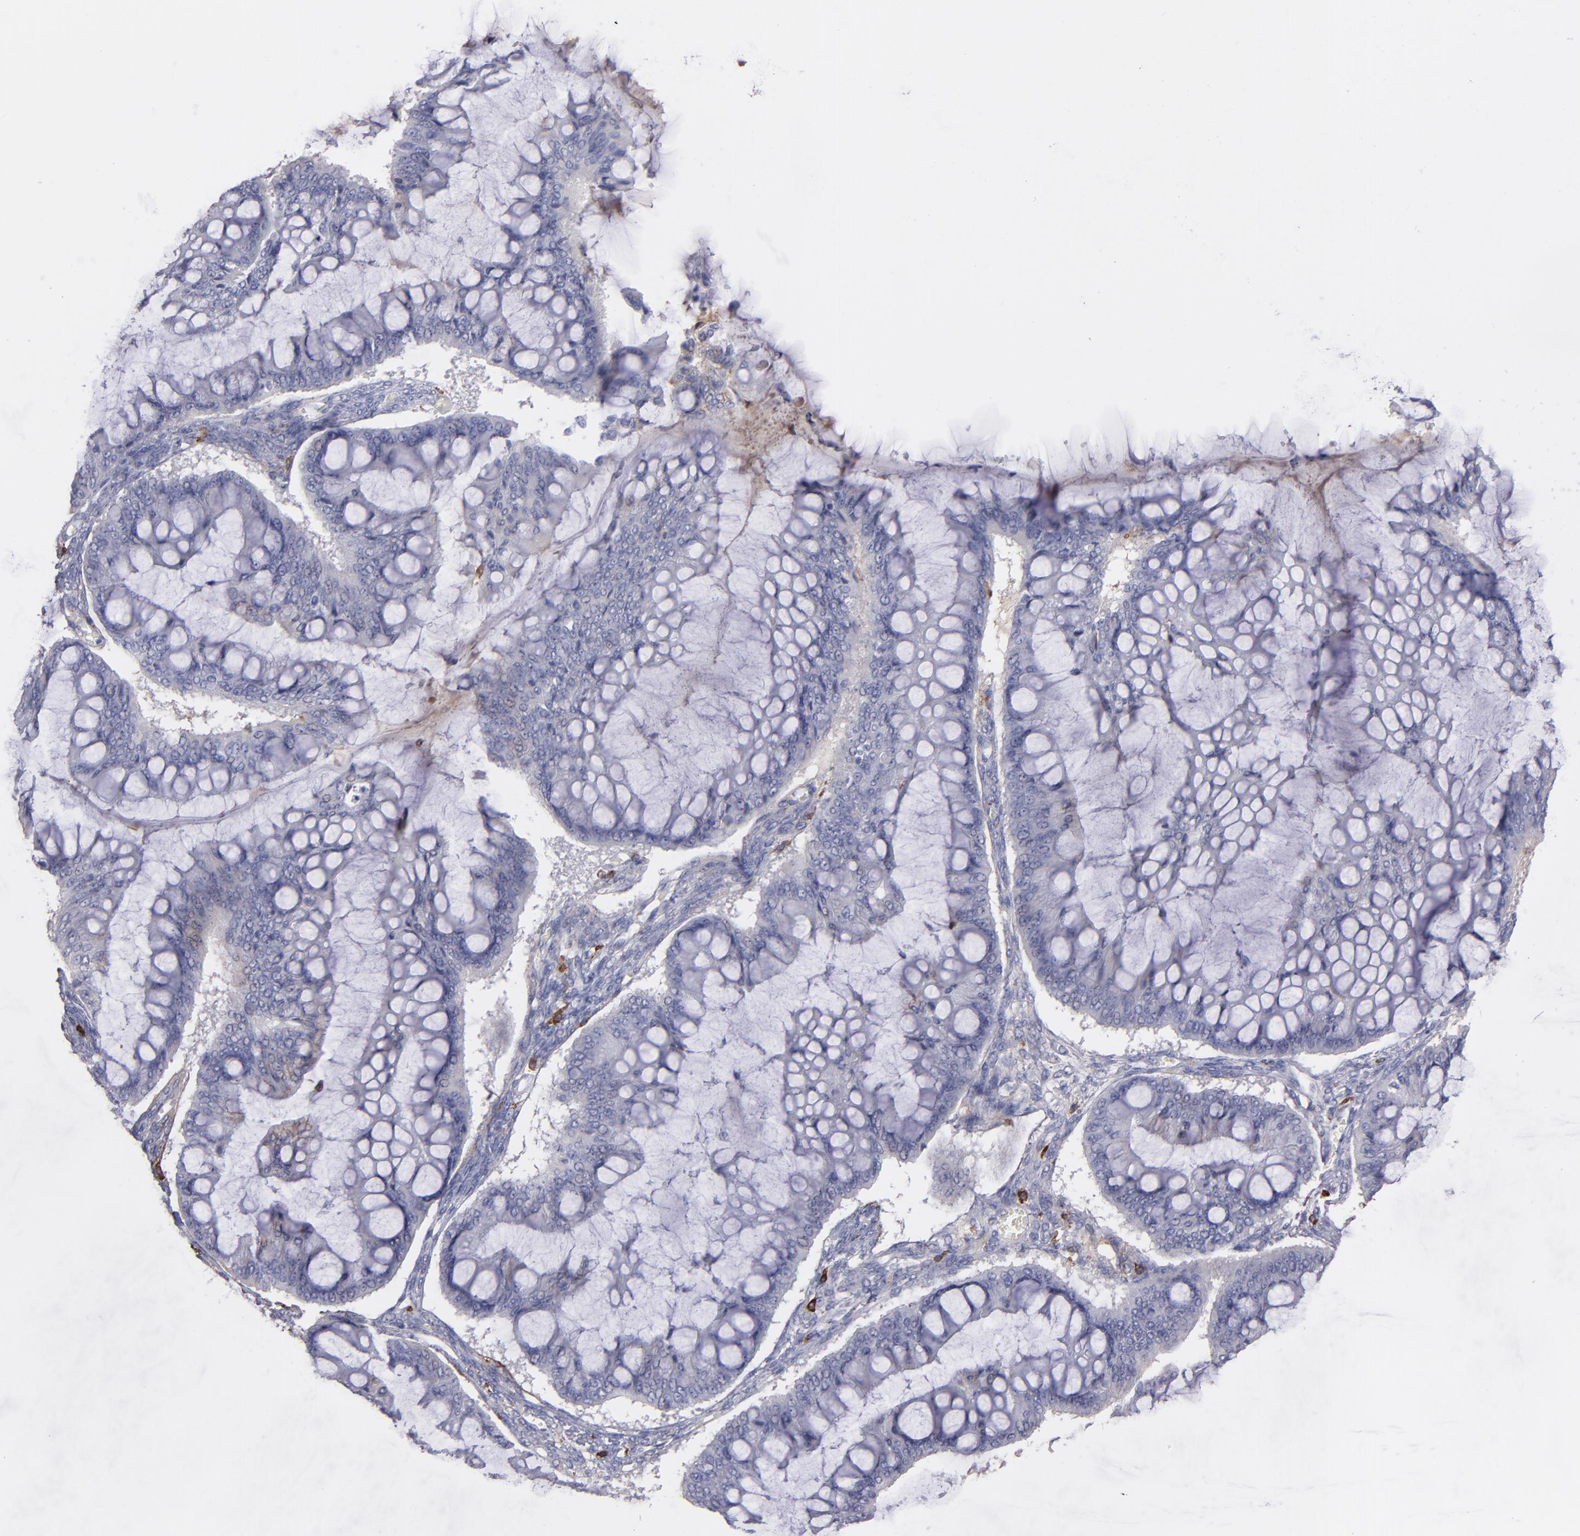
{"staining": {"intensity": "weak", "quantity": "<25%", "location": "cytoplasmic/membranous"}, "tissue": "ovarian cancer", "cell_type": "Tumor cells", "image_type": "cancer", "snomed": [{"axis": "morphology", "description": "Cystadenocarcinoma, mucinous, NOS"}, {"axis": "topography", "description": "Ovary"}], "caption": "High magnification brightfield microscopy of ovarian cancer stained with DAB (3,3'-diaminobenzidine) (brown) and counterstained with hematoxylin (blue): tumor cells show no significant staining. (Brightfield microscopy of DAB immunohistochemistry (IHC) at high magnification).", "gene": "C1QA", "patient": {"sex": "female", "age": 73}}